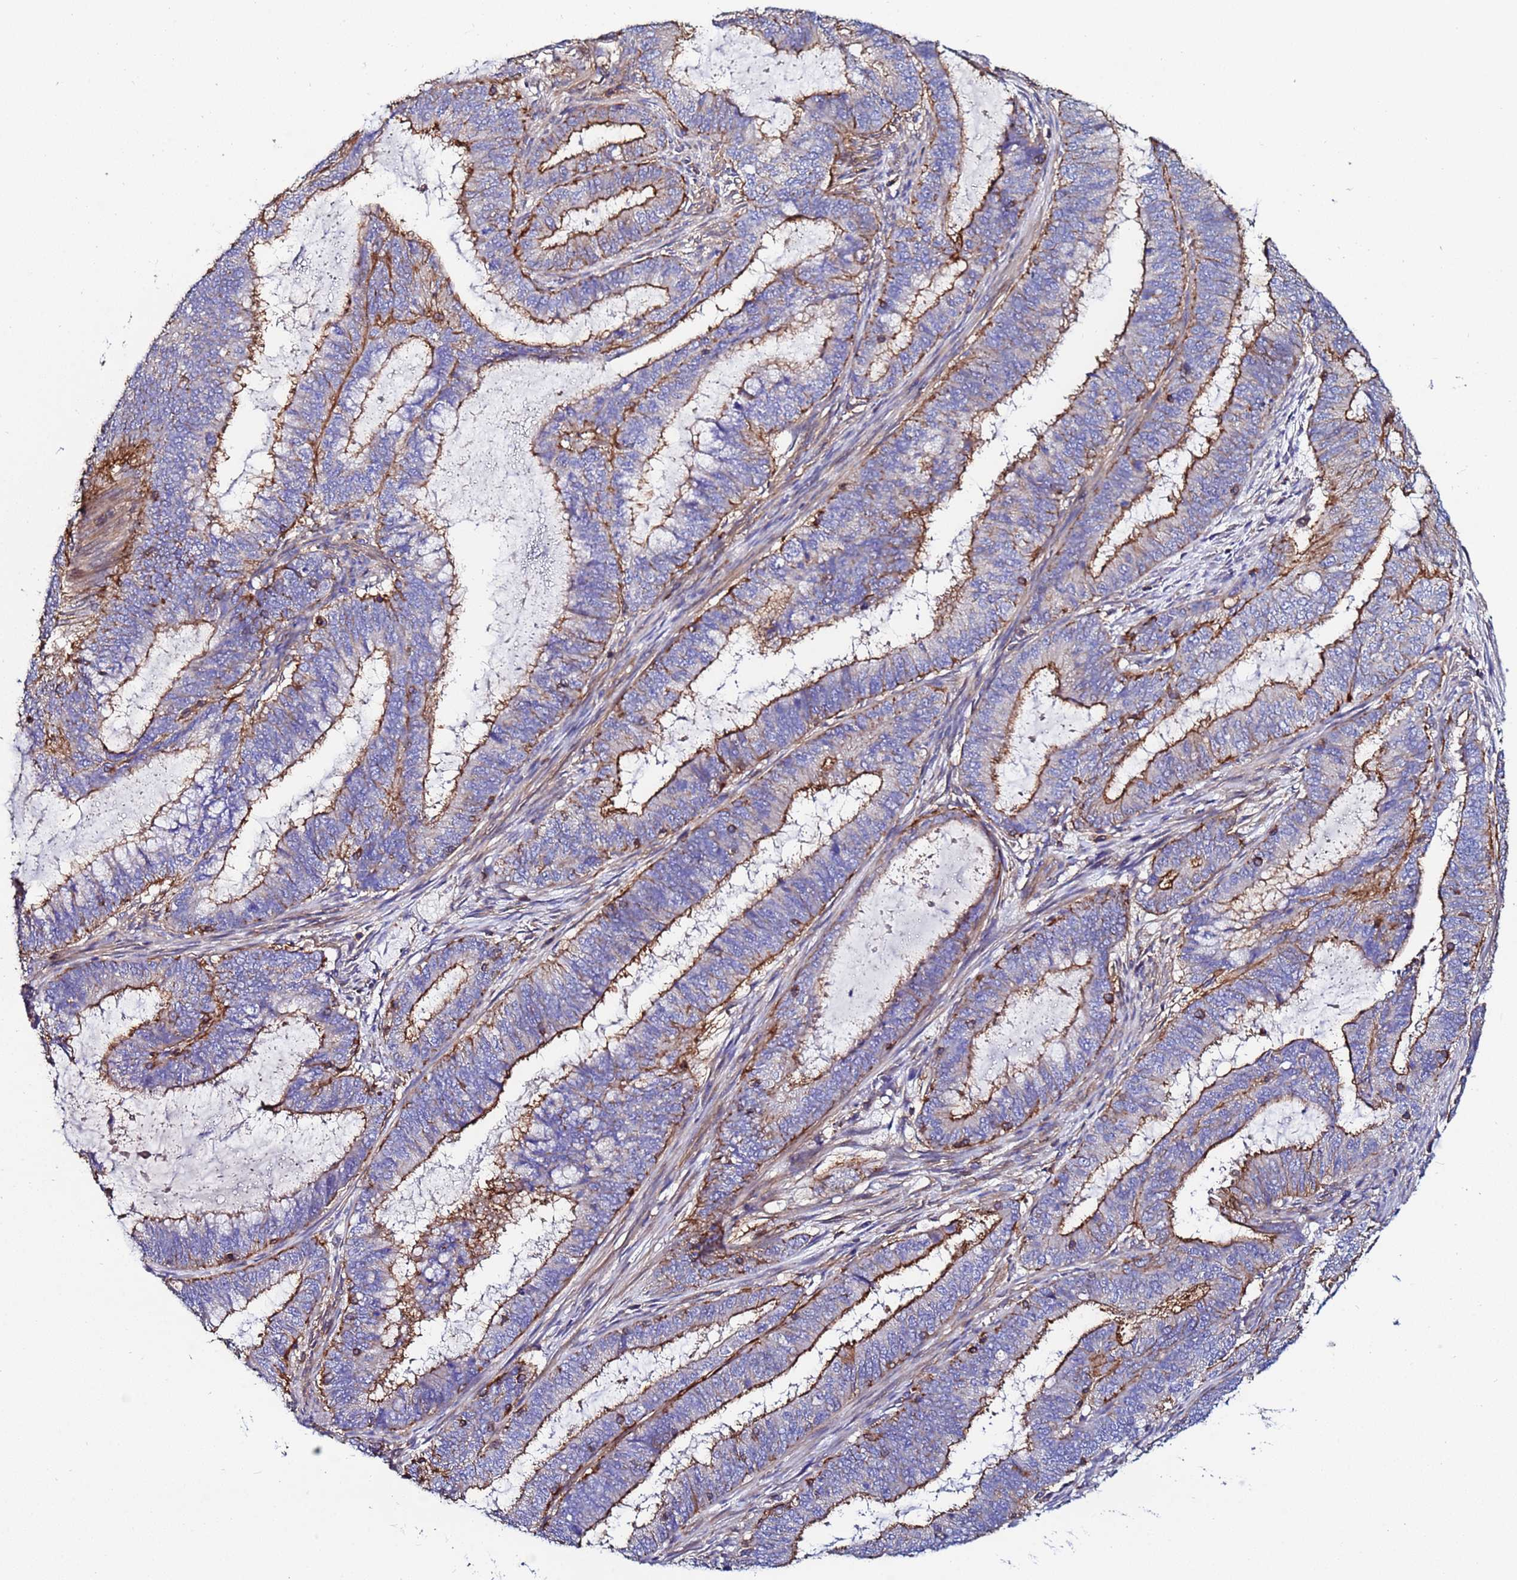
{"staining": {"intensity": "moderate", "quantity": "25%-75%", "location": "cytoplasmic/membranous"}, "tissue": "endometrial cancer", "cell_type": "Tumor cells", "image_type": "cancer", "snomed": [{"axis": "morphology", "description": "Adenocarcinoma, NOS"}, {"axis": "topography", "description": "Endometrium"}], "caption": "High-magnification brightfield microscopy of adenocarcinoma (endometrial) stained with DAB (3,3'-diaminobenzidine) (brown) and counterstained with hematoxylin (blue). tumor cells exhibit moderate cytoplasmic/membranous positivity is present in about25%-75% of cells.", "gene": "POTEE", "patient": {"sex": "female", "age": 51}}